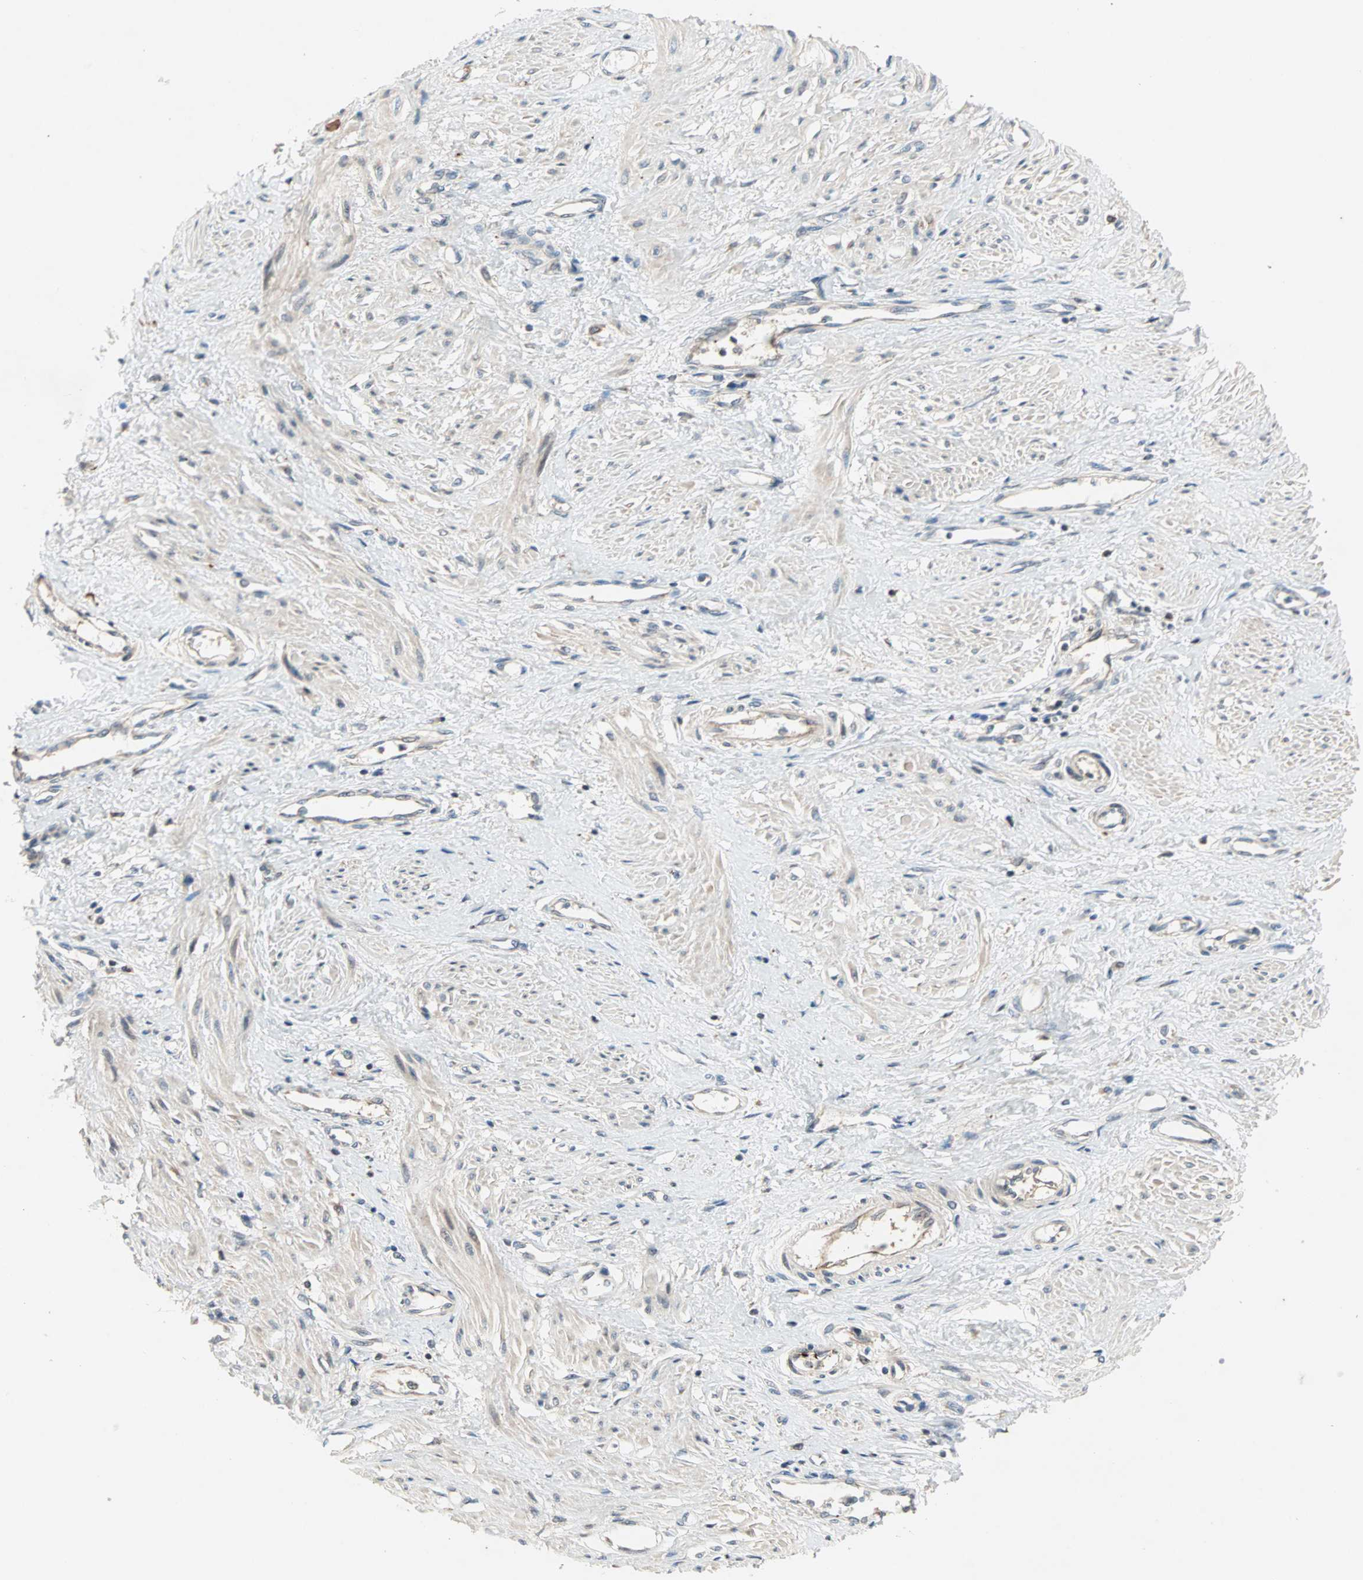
{"staining": {"intensity": "weak", "quantity": "25%-75%", "location": "cytoplasmic/membranous"}, "tissue": "smooth muscle", "cell_type": "Smooth muscle cells", "image_type": "normal", "snomed": [{"axis": "morphology", "description": "Normal tissue, NOS"}, {"axis": "topography", "description": "Smooth muscle"}, {"axis": "topography", "description": "Uterus"}], "caption": "Normal smooth muscle displays weak cytoplasmic/membranous staining in about 25%-75% of smooth muscle cells, visualized by immunohistochemistry. (DAB (3,3'-diaminobenzidine) IHC with brightfield microscopy, high magnification).", "gene": "PROS1", "patient": {"sex": "female", "age": 39}}